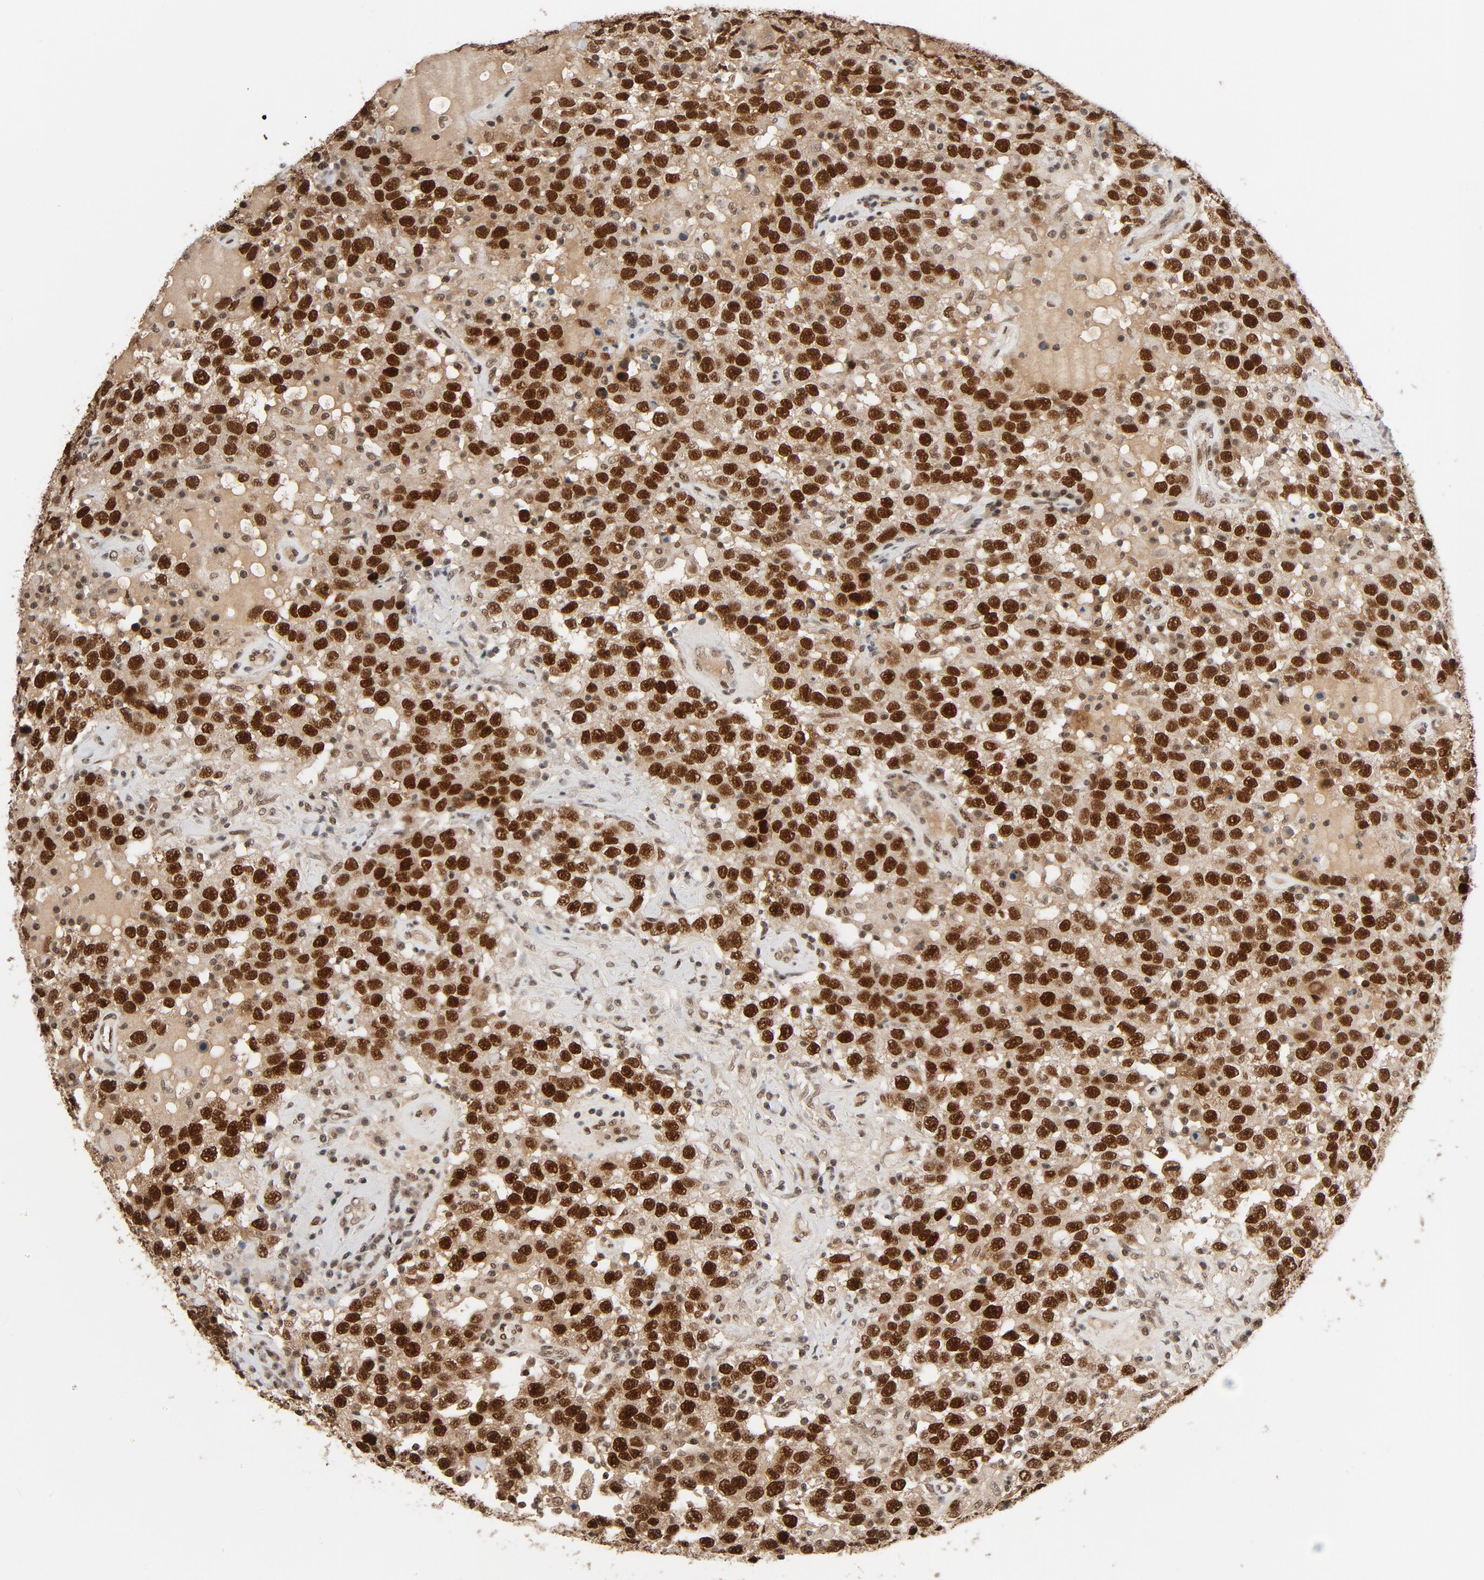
{"staining": {"intensity": "strong", "quantity": ">75%", "location": "nuclear"}, "tissue": "testis cancer", "cell_type": "Tumor cells", "image_type": "cancer", "snomed": [{"axis": "morphology", "description": "Seminoma, NOS"}, {"axis": "topography", "description": "Testis"}], "caption": "Immunohistochemical staining of human testis seminoma reveals high levels of strong nuclear expression in about >75% of tumor cells. (IHC, brightfield microscopy, high magnification).", "gene": "SMARCD1", "patient": {"sex": "male", "age": 41}}